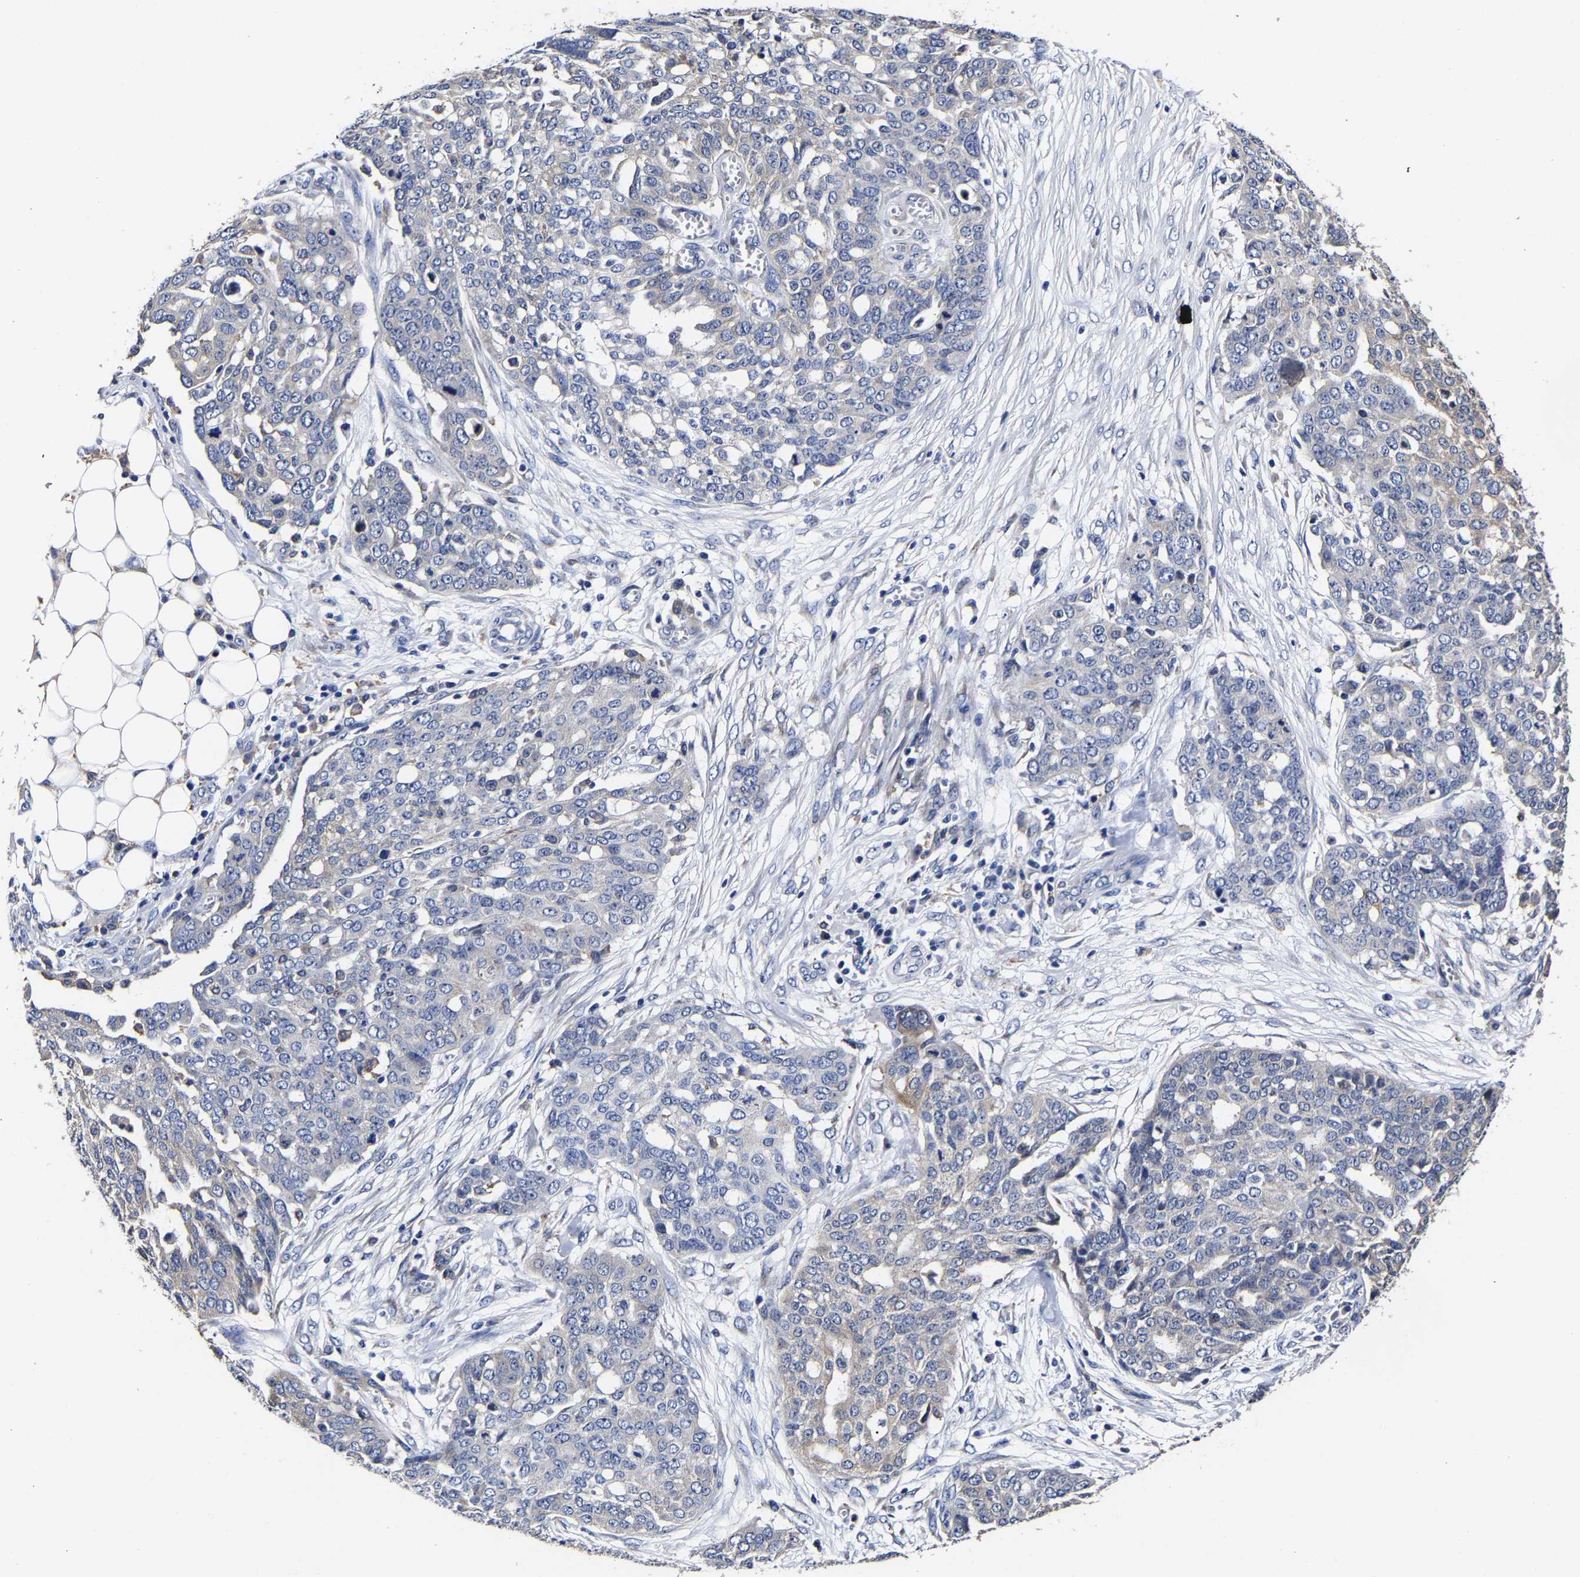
{"staining": {"intensity": "negative", "quantity": "none", "location": "none"}, "tissue": "ovarian cancer", "cell_type": "Tumor cells", "image_type": "cancer", "snomed": [{"axis": "morphology", "description": "Cystadenocarcinoma, serous, NOS"}, {"axis": "topography", "description": "Soft tissue"}, {"axis": "topography", "description": "Ovary"}], "caption": "Tumor cells show no significant protein staining in serous cystadenocarcinoma (ovarian).", "gene": "AASS", "patient": {"sex": "female", "age": 57}}